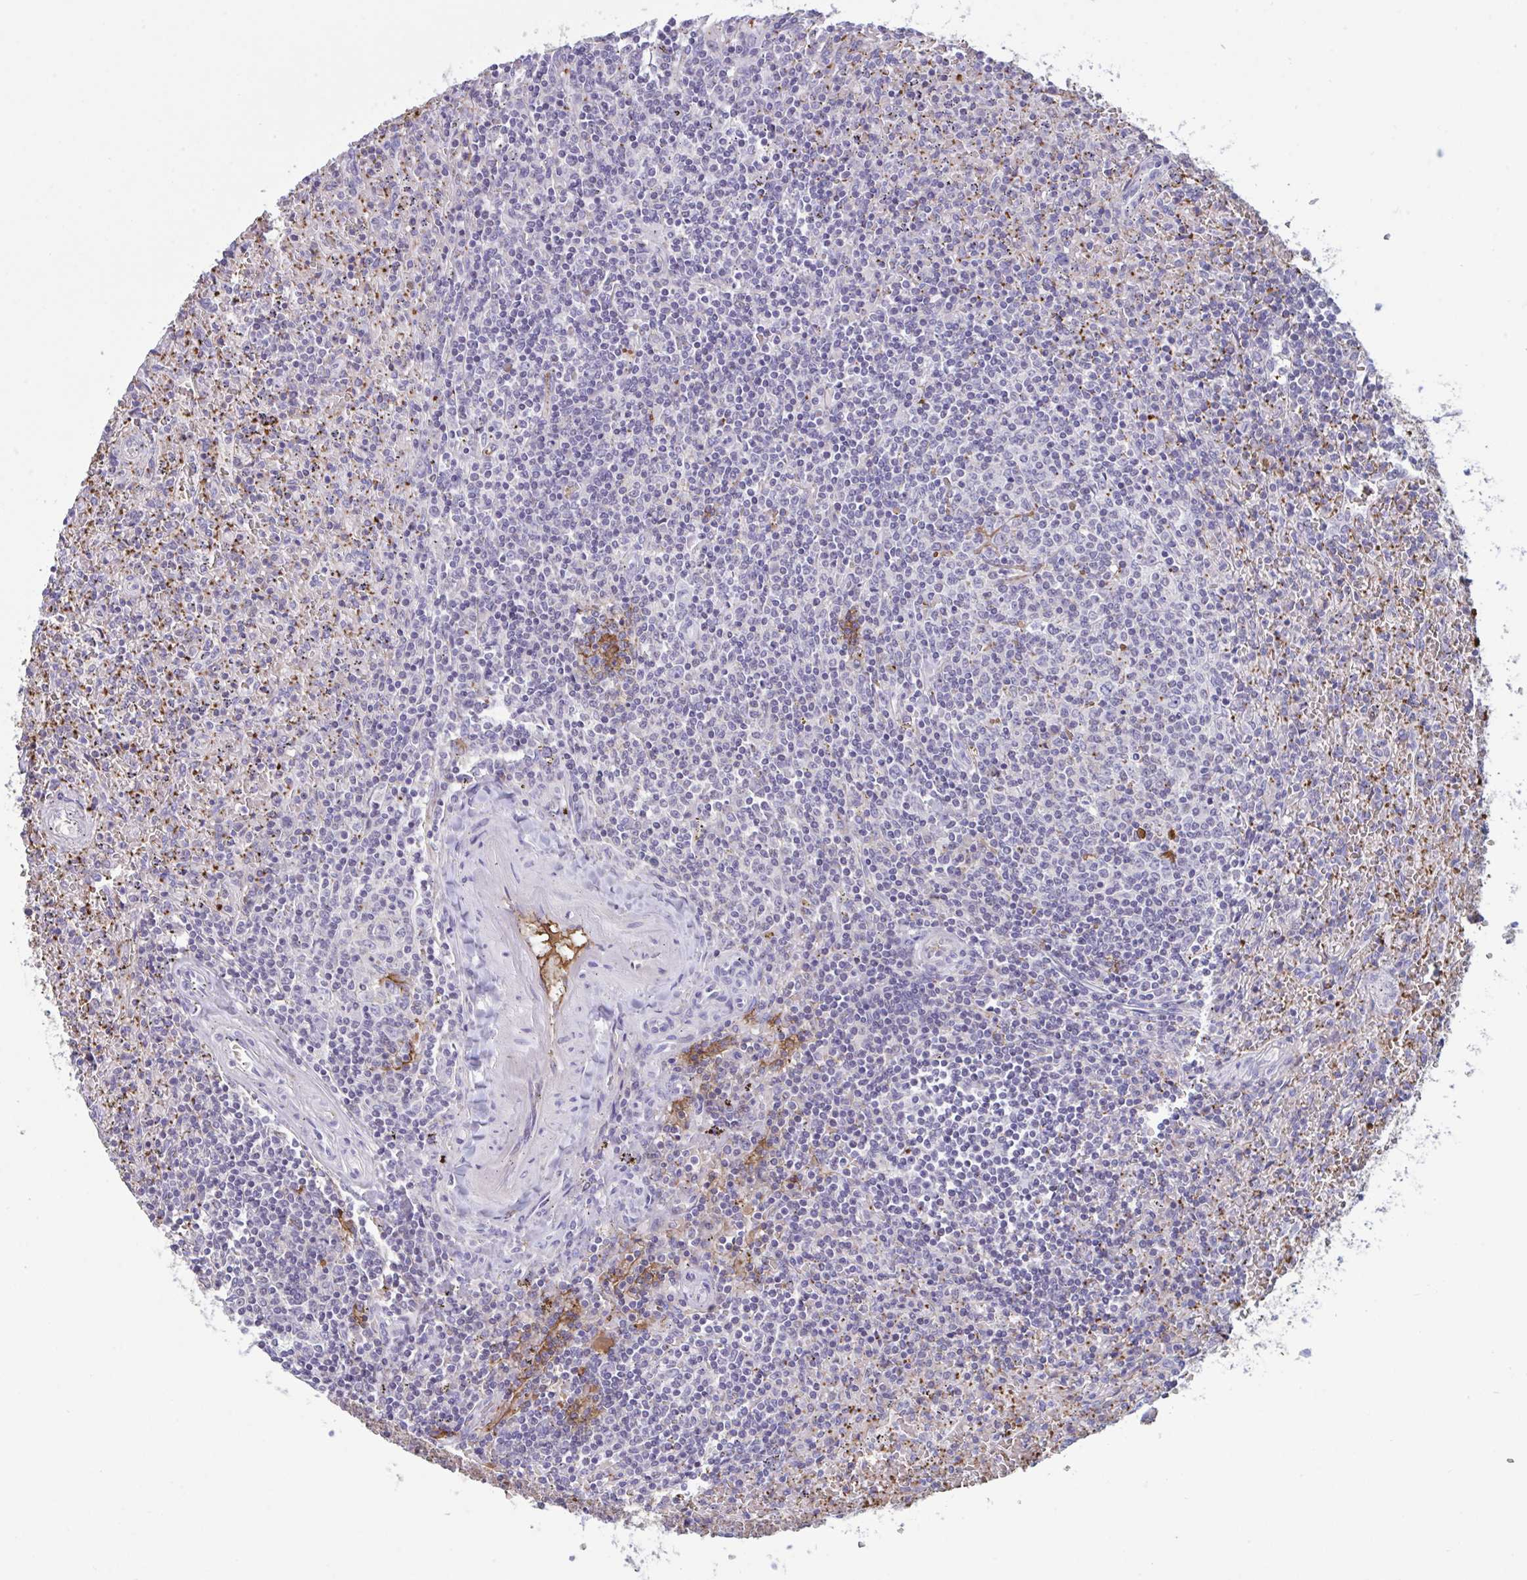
{"staining": {"intensity": "negative", "quantity": "none", "location": "none"}, "tissue": "lymphoma", "cell_type": "Tumor cells", "image_type": "cancer", "snomed": [{"axis": "morphology", "description": "Malignant lymphoma, non-Hodgkin's type, Low grade"}, {"axis": "topography", "description": "Spleen"}], "caption": "The histopathology image reveals no significant expression in tumor cells of lymphoma.", "gene": "IL1R1", "patient": {"sex": "female", "age": 64}}